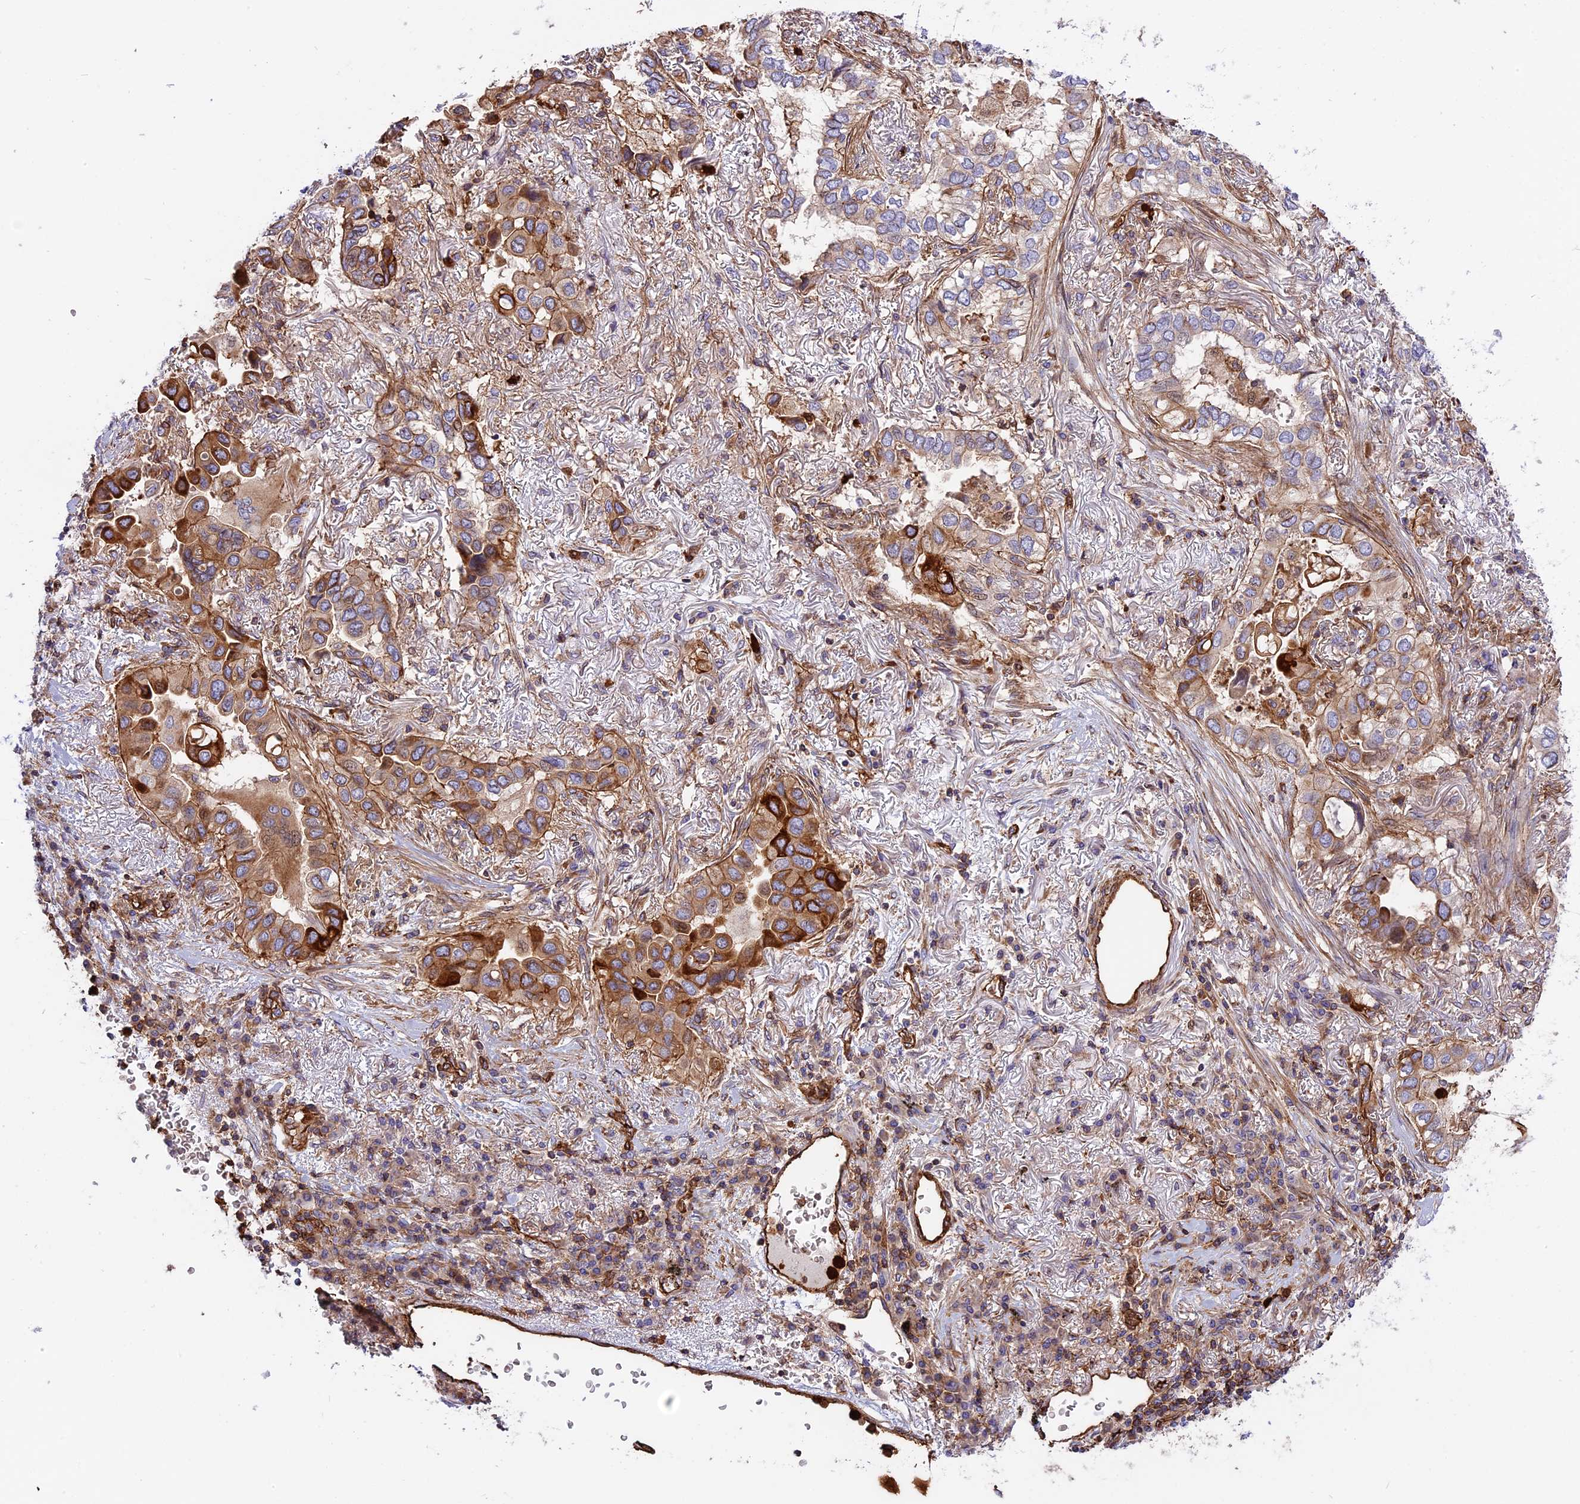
{"staining": {"intensity": "strong", "quantity": "25%-75%", "location": "cytoplasmic/membranous"}, "tissue": "lung cancer", "cell_type": "Tumor cells", "image_type": "cancer", "snomed": [{"axis": "morphology", "description": "Adenocarcinoma, NOS"}, {"axis": "topography", "description": "Lung"}], "caption": "Immunohistochemical staining of human lung cancer demonstrates high levels of strong cytoplasmic/membranous positivity in about 25%-75% of tumor cells.", "gene": "CD99L2", "patient": {"sex": "female", "age": 76}}